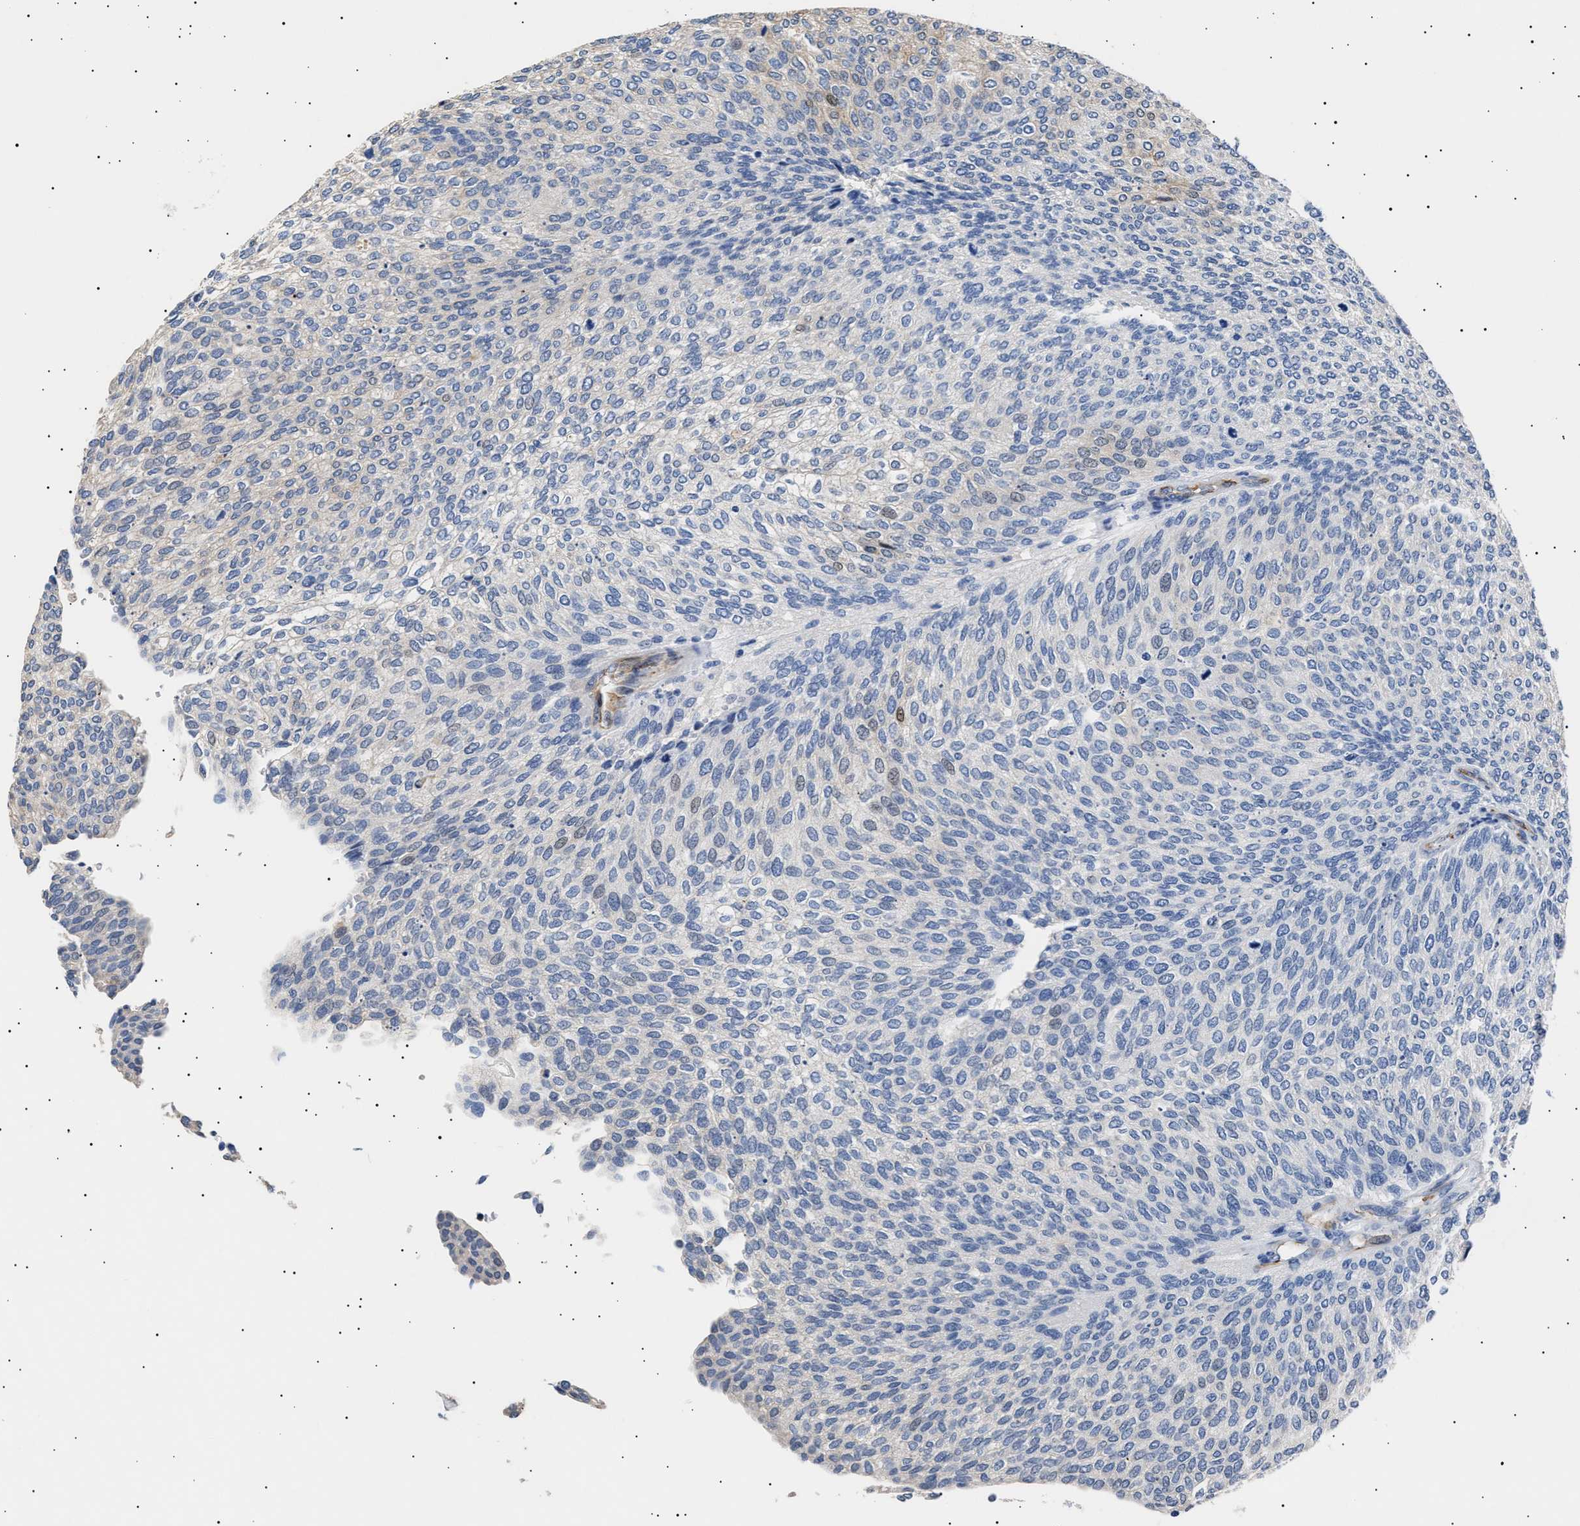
{"staining": {"intensity": "weak", "quantity": "<25%", "location": "cytoplasmic/membranous"}, "tissue": "urothelial cancer", "cell_type": "Tumor cells", "image_type": "cancer", "snomed": [{"axis": "morphology", "description": "Urothelial carcinoma, Low grade"}, {"axis": "topography", "description": "Urinary bladder"}], "caption": "Protein analysis of low-grade urothelial carcinoma demonstrates no significant expression in tumor cells. (DAB immunohistochemistry (IHC) visualized using brightfield microscopy, high magnification).", "gene": "HEMGN", "patient": {"sex": "female", "age": 79}}